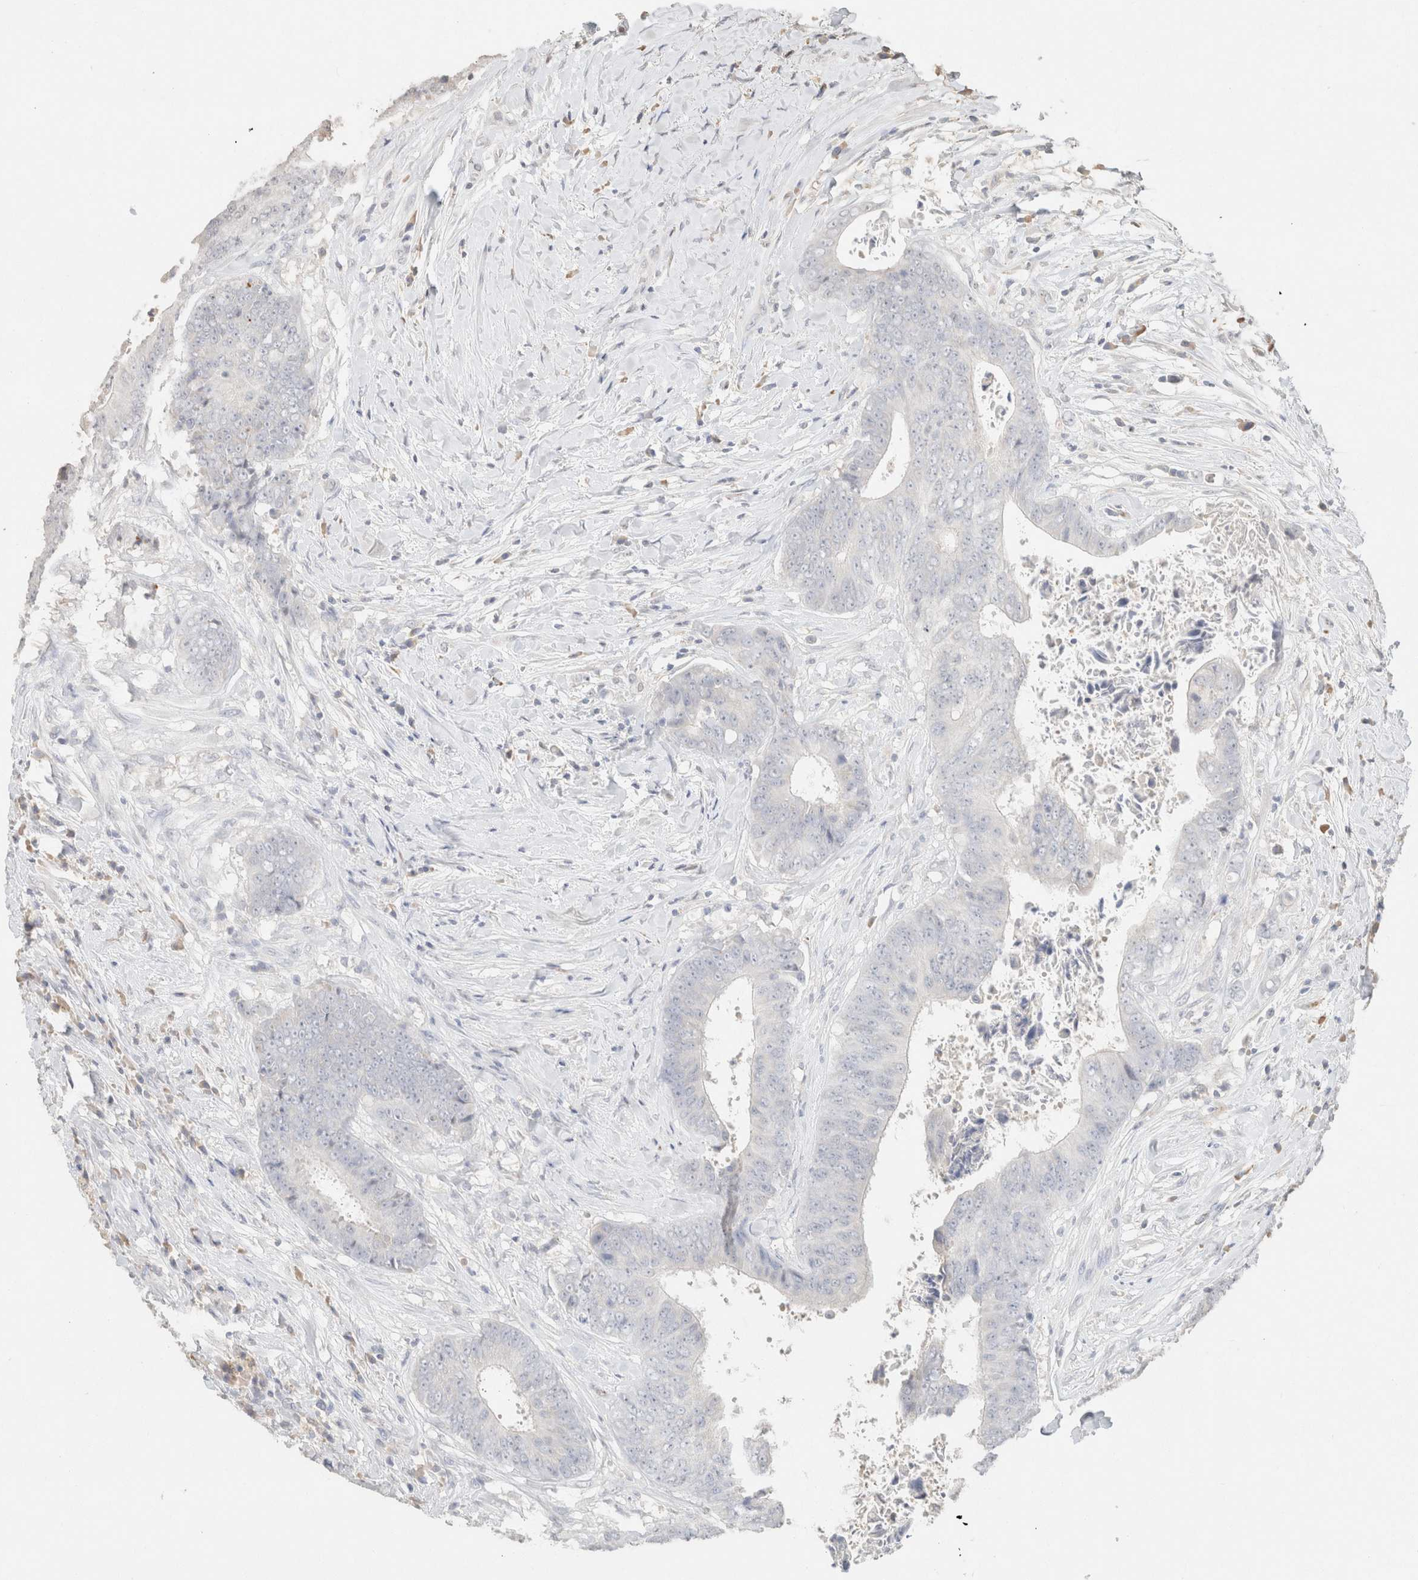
{"staining": {"intensity": "negative", "quantity": "none", "location": "none"}, "tissue": "colorectal cancer", "cell_type": "Tumor cells", "image_type": "cancer", "snomed": [{"axis": "morphology", "description": "Adenocarcinoma, NOS"}, {"axis": "topography", "description": "Rectum"}], "caption": "Human colorectal cancer (adenocarcinoma) stained for a protein using immunohistochemistry (IHC) exhibits no expression in tumor cells.", "gene": "CPA1", "patient": {"sex": "male", "age": 72}}